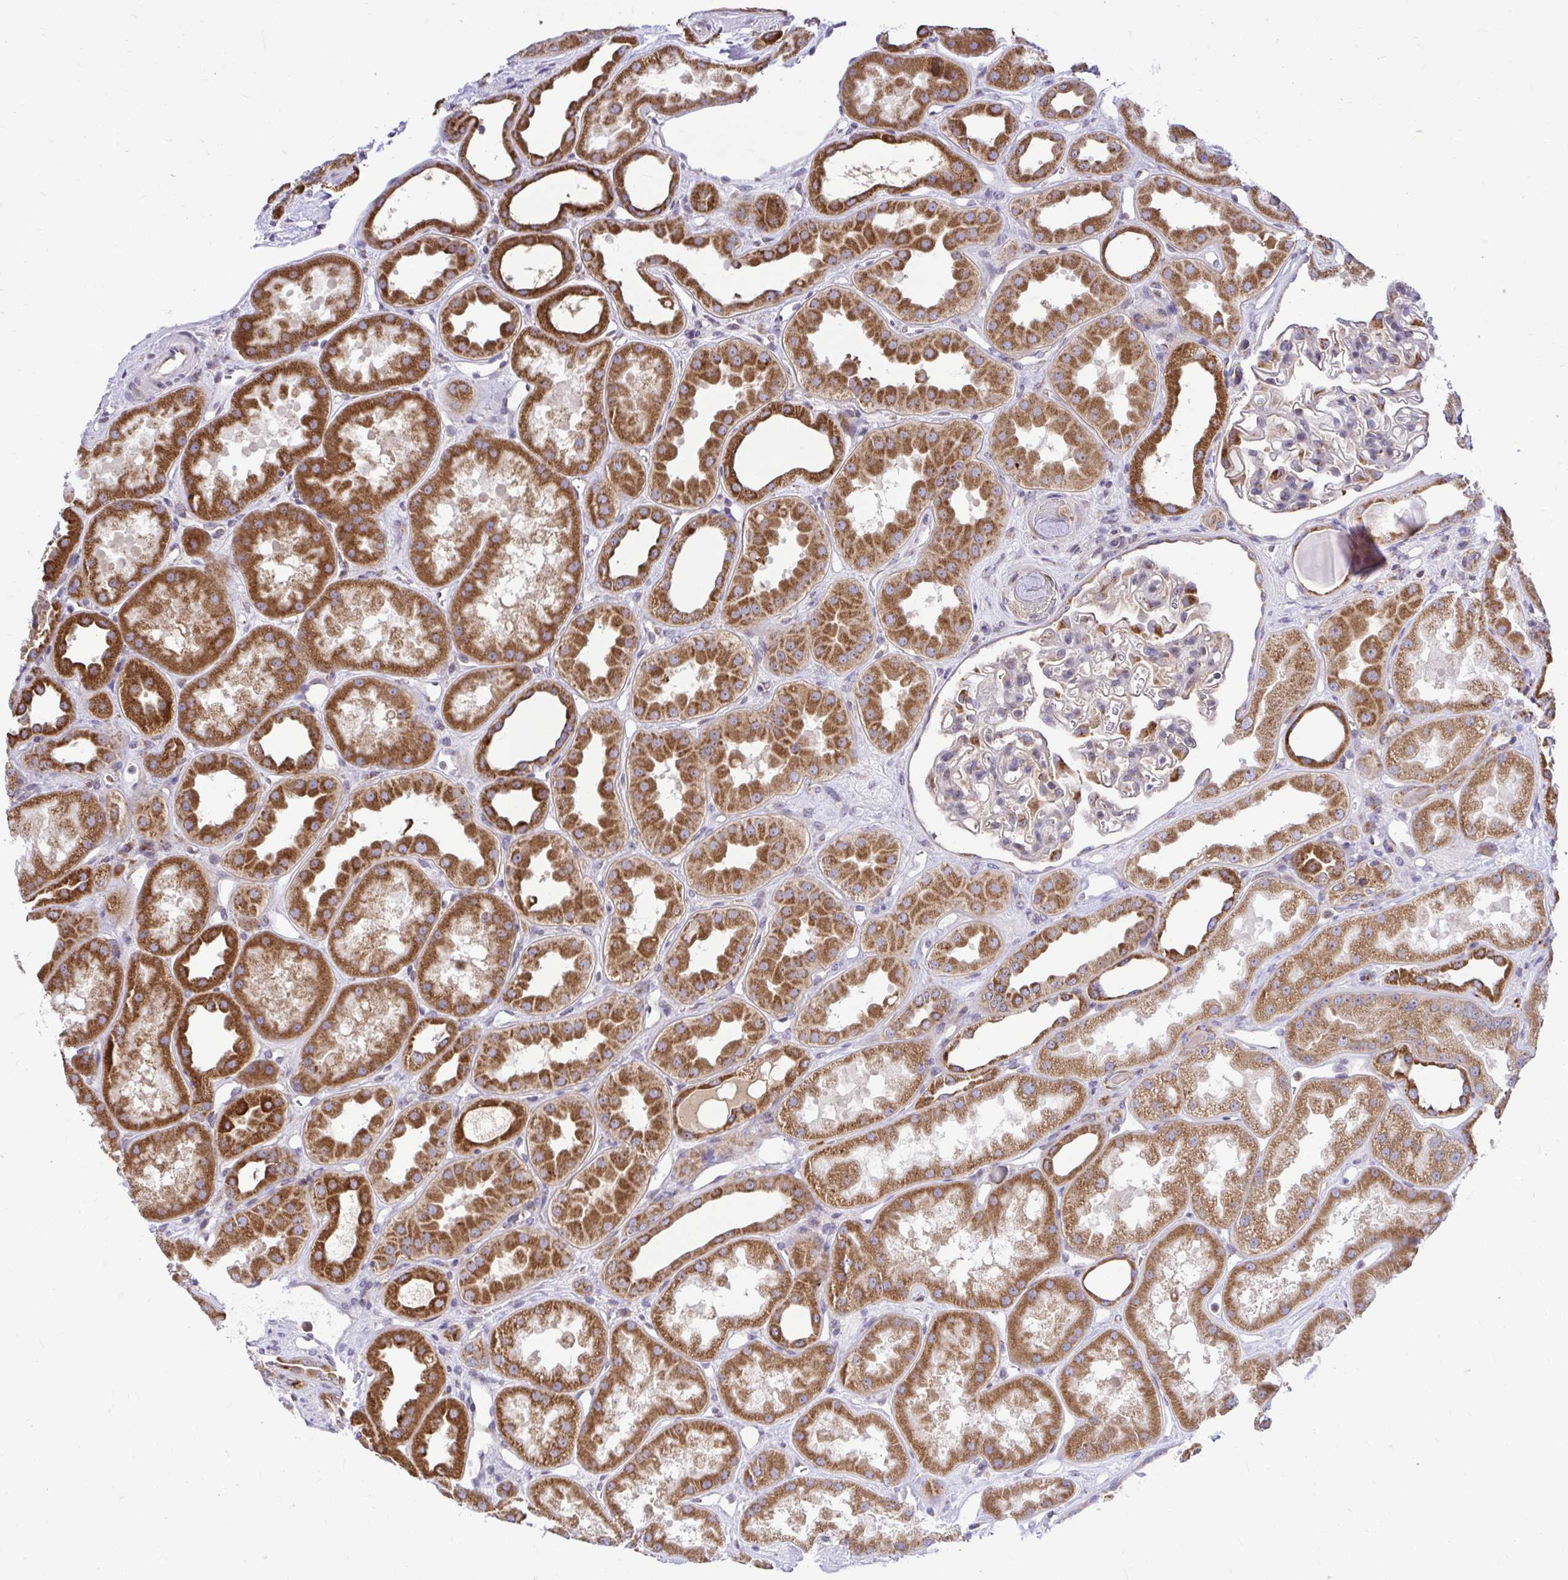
{"staining": {"intensity": "moderate", "quantity": "<25%", "location": "cytoplasmic/membranous"}, "tissue": "kidney", "cell_type": "Cells in glomeruli", "image_type": "normal", "snomed": [{"axis": "morphology", "description": "Normal tissue, NOS"}, {"axis": "topography", "description": "Kidney"}], "caption": "Human kidney stained for a protein (brown) exhibits moderate cytoplasmic/membranous positive staining in approximately <25% of cells in glomeruli.", "gene": "VTI1B", "patient": {"sex": "male", "age": 61}}